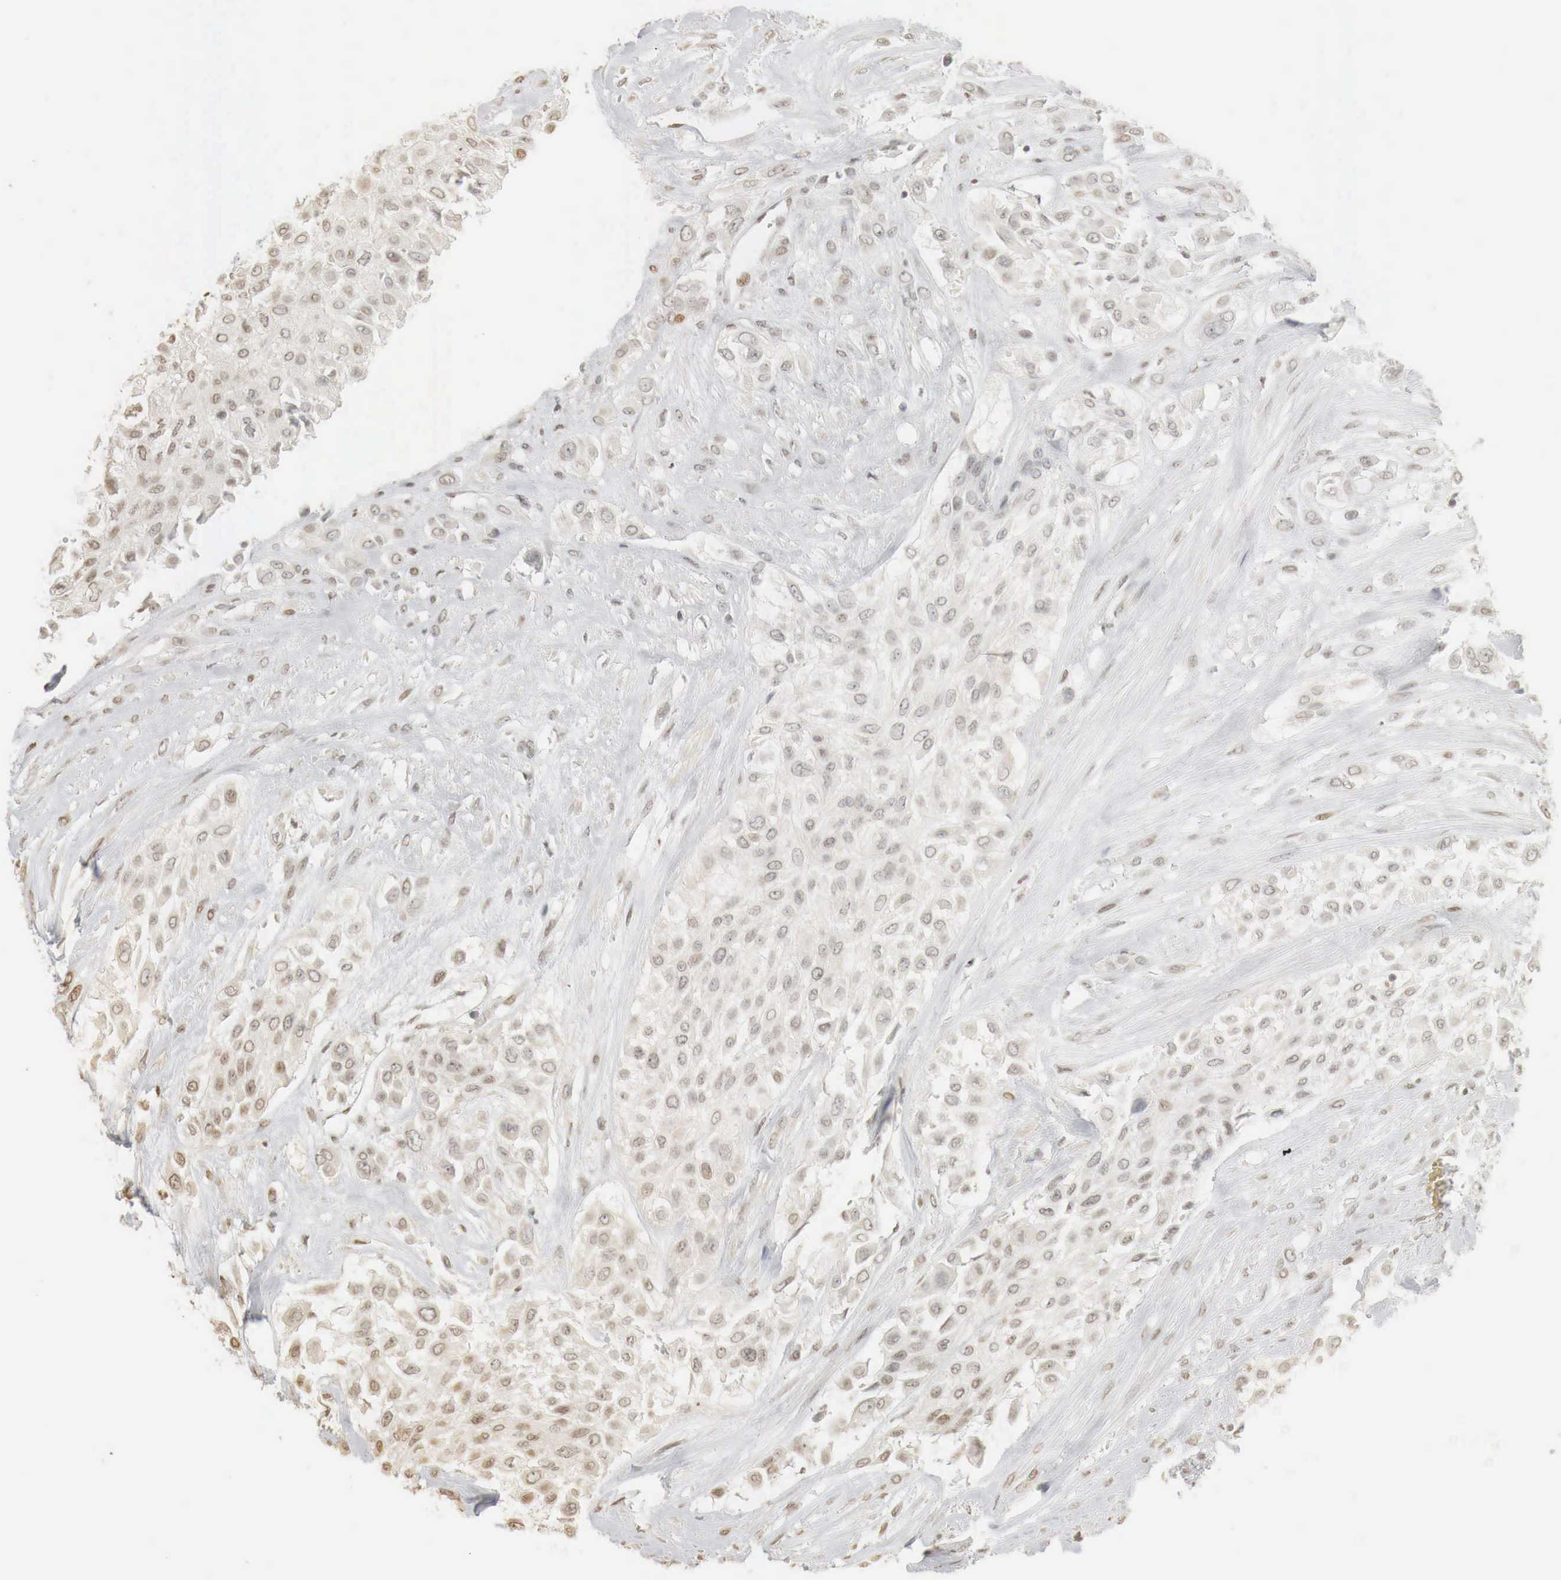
{"staining": {"intensity": "weak", "quantity": "25%-75%", "location": "cytoplasmic/membranous,nuclear"}, "tissue": "urothelial cancer", "cell_type": "Tumor cells", "image_type": "cancer", "snomed": [{"axis": "morphology", "description": "Urothelial carcinoma, High grade"}, {"axis": "topography", "description": "Urinary bladder"}], "caption": "Human urothelial cancer stained for a protein (brown) displays weak cytoplasmic/membranous and nuclear positive staining in about 25%-75% of tumor cells.", "gene": "ERBB4", "patient": {"sex": "male", "age": 57}}